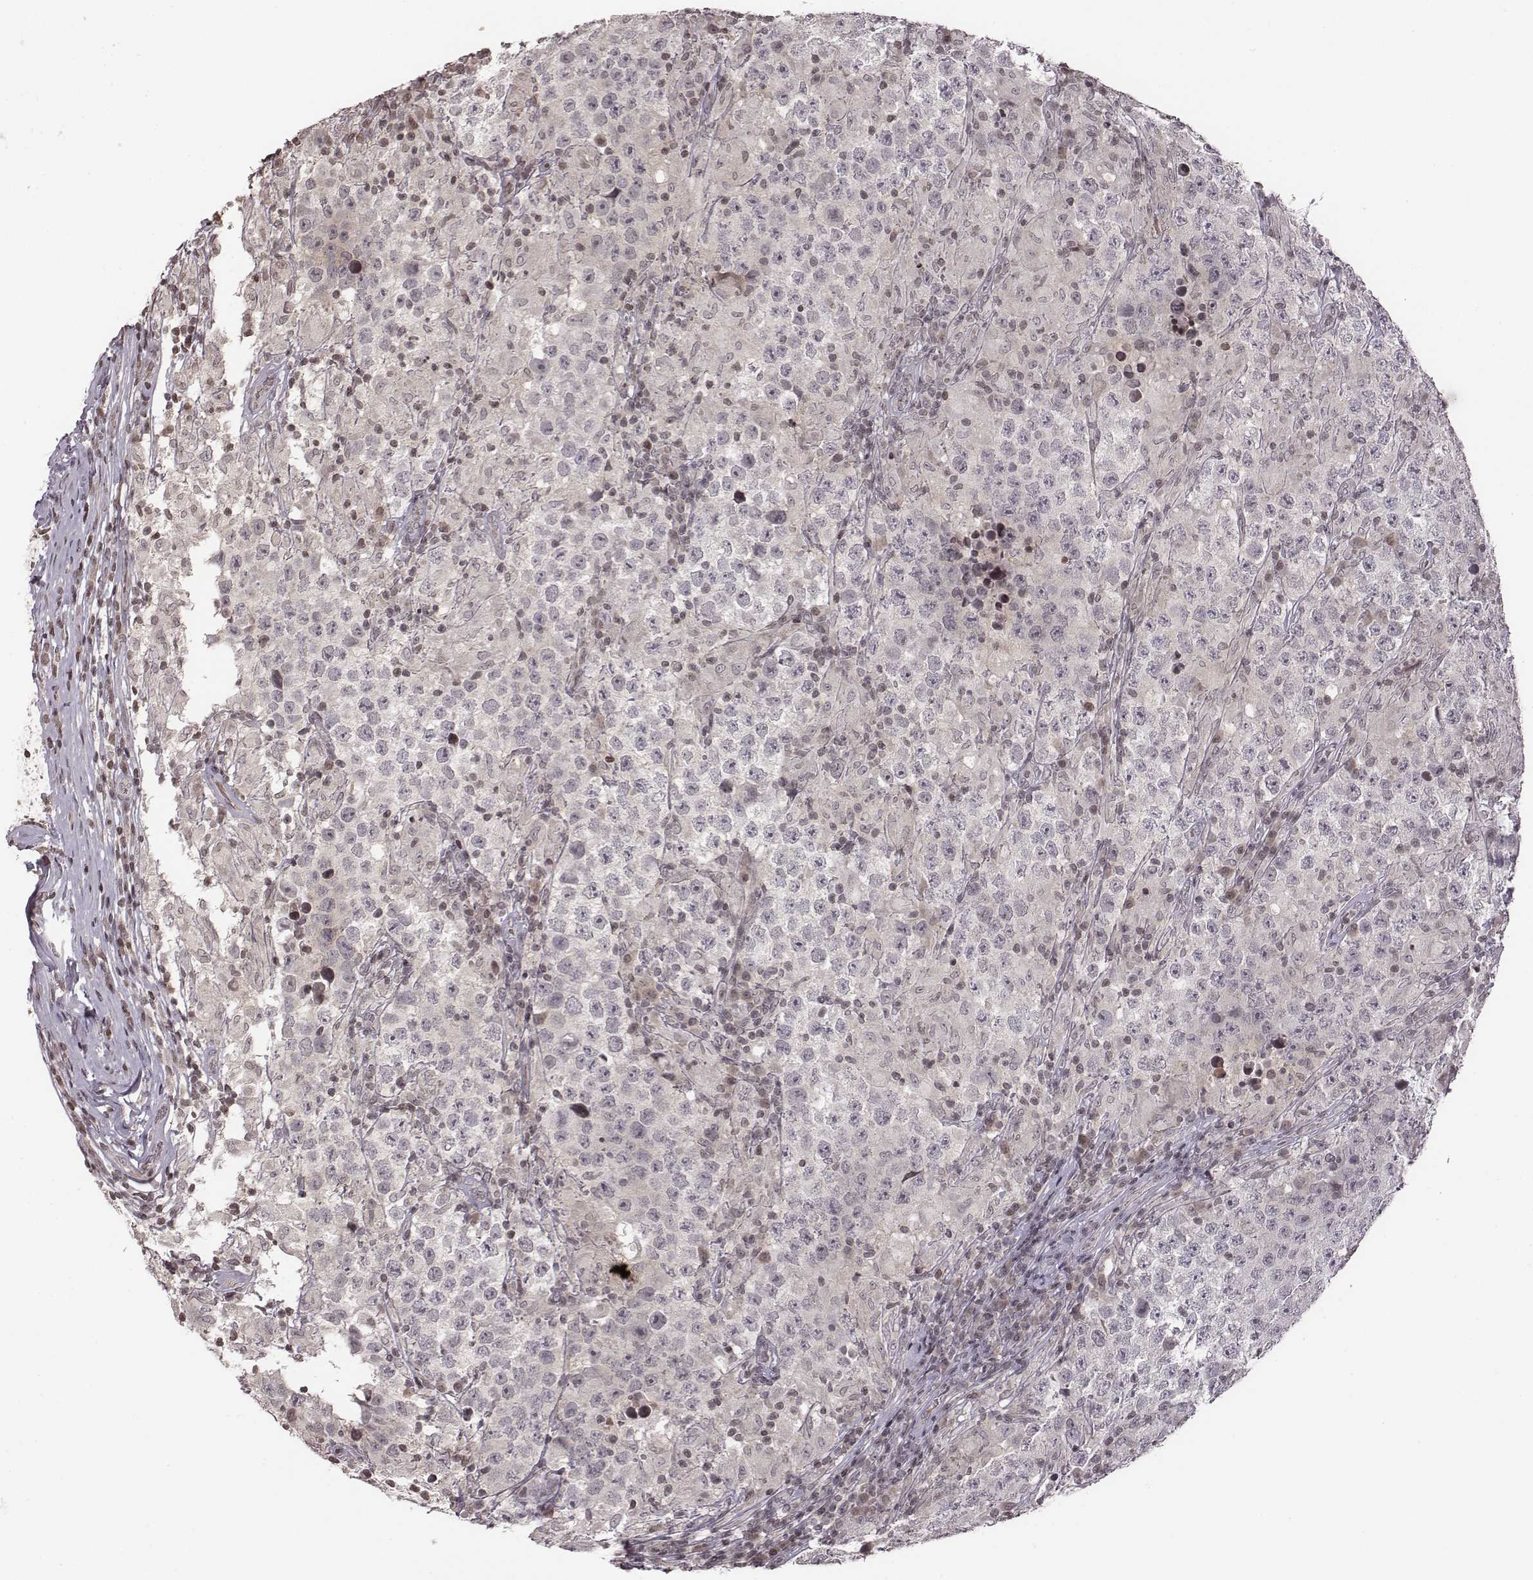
{"staining": {"intensity": "negative", "quantity": "none", "location": "none"}, "tissue": "testis cancer", "cell_type": "Tumor cells", "image_type": "cancer", "snomed": [{"axis": "morphology", "description": "Seminoma, NOS"}, {"axis": "morphology", "description": "Carcinoma, Embryonal, NOS"}, {"axis": "topography", "description": "Testis"}], "caption": "Tumor cells show no significant protein staining in testis cancer.", "gene": "GRM4", "patient": {"sex": "male", "age": 41}}